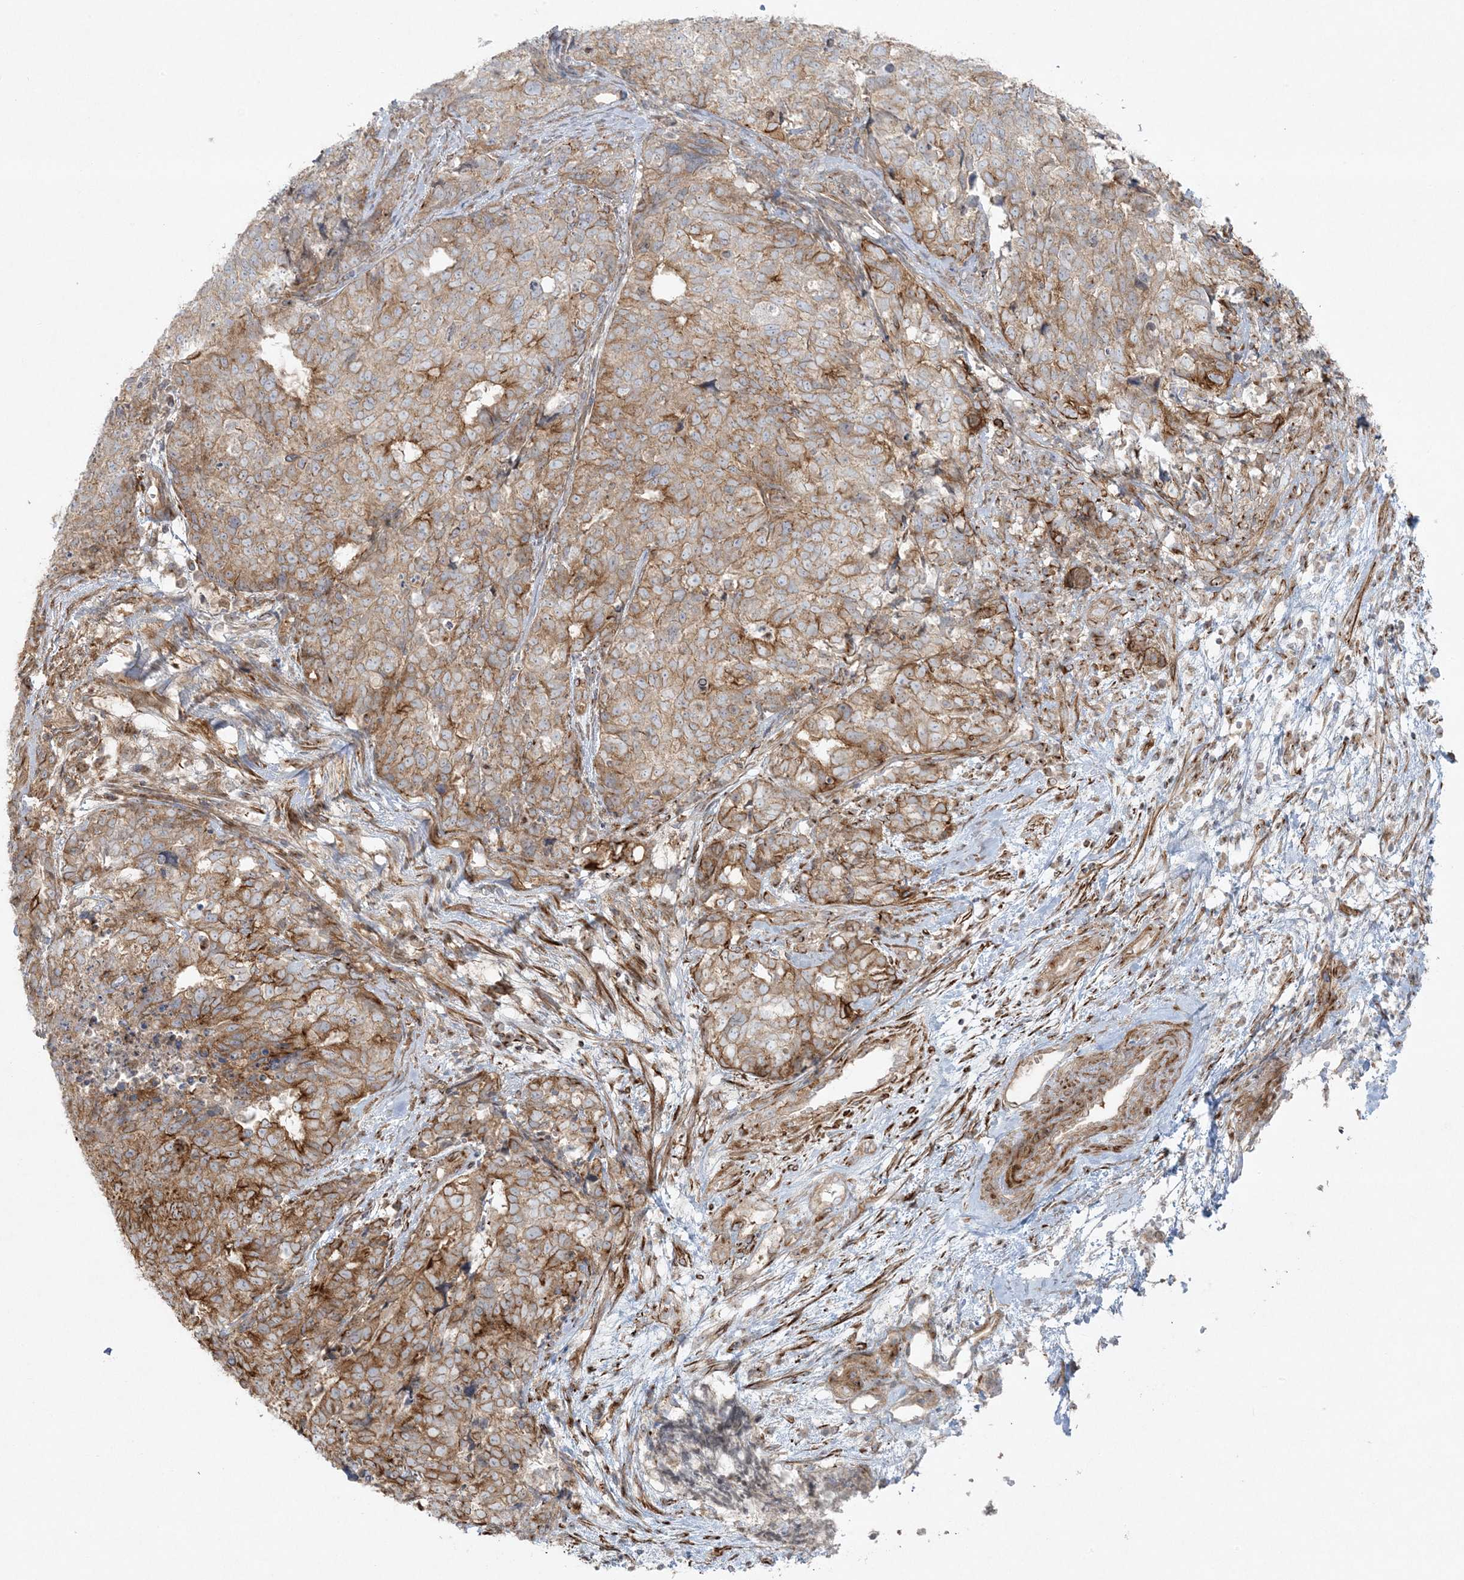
{"staining": {"intensity": "moderate", "quantity": ">75%", "location": "cytoplasmic/membranous"}, "tissue": "cervical cancer", "cell_type": "Tumor cells", "image_type": "cancer", "snomed": [{"axis": "morphology", "description": "Squamous cell carcinoma, NOS"}, {"axis": "topography", "description": "Cervix"}], "caption": "Cervical cancer was stained to show a protein in brown. There is medium levels of moderate cytoplasmic/membranous positivity in approximately >75% of tumor cells.", "gene": "PIK3R4", "patient": {"sex": "female", "age": 63}}